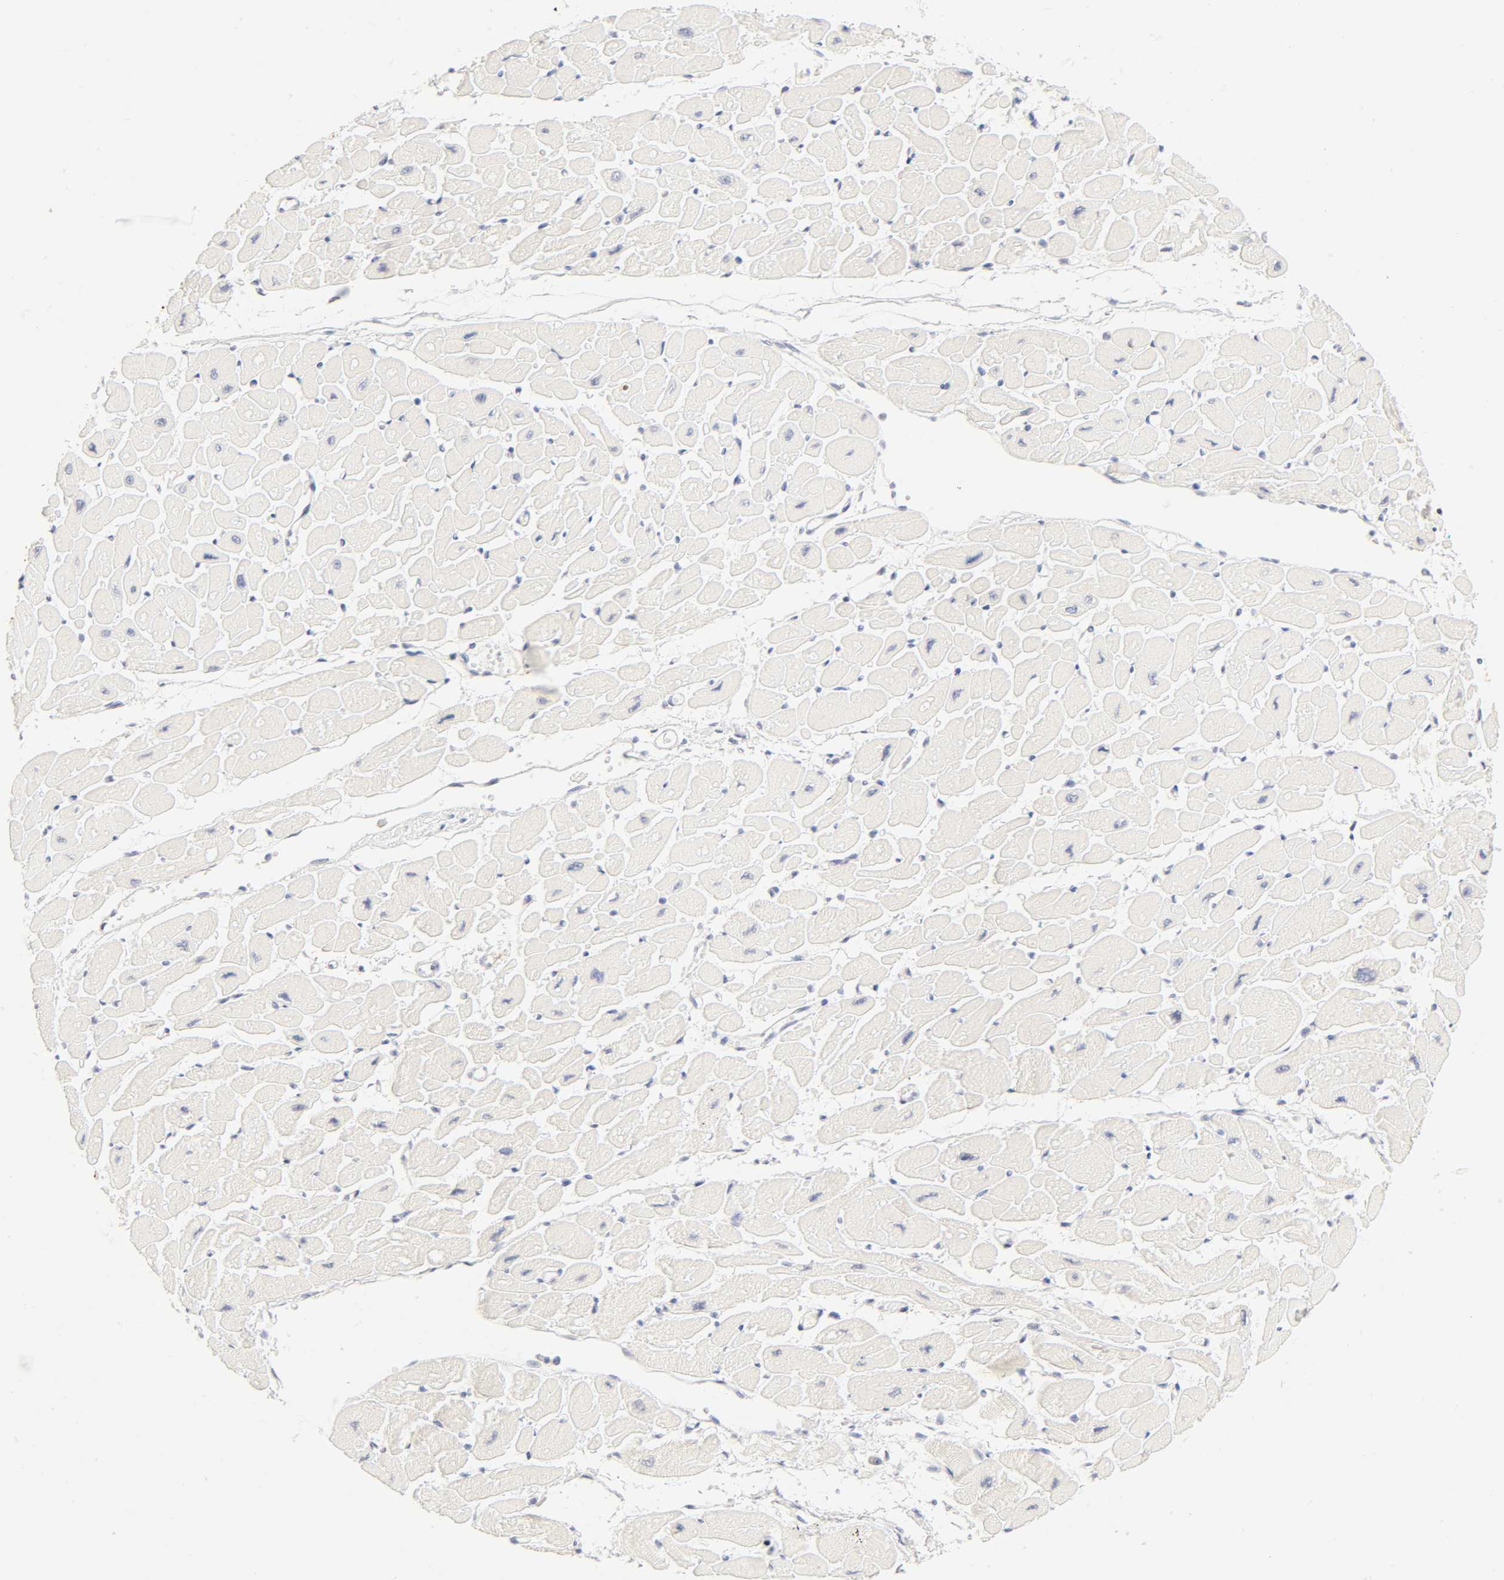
{"staining": {"intensity": "weak", "quantity": "<25%", "location": "cytoplasmic/membranous"}, "tissue": "heart muscle", "cell_type": "Cardiomyocytes", "image_type": "normal", "snomed": [{"axis": "morphology", "description": "Normal tissue, NOS"}, {"axis": "topography", "description": "Heart"}], "caption": "There is no significant expression in cardiomyocytes of heart muscle. (DAB (3,3'-diaminobenzidine) immunohistochemistry (IHC), high magnification).", "gene": "MNAT1", "patient": {"sex": "female", "age": 54}}